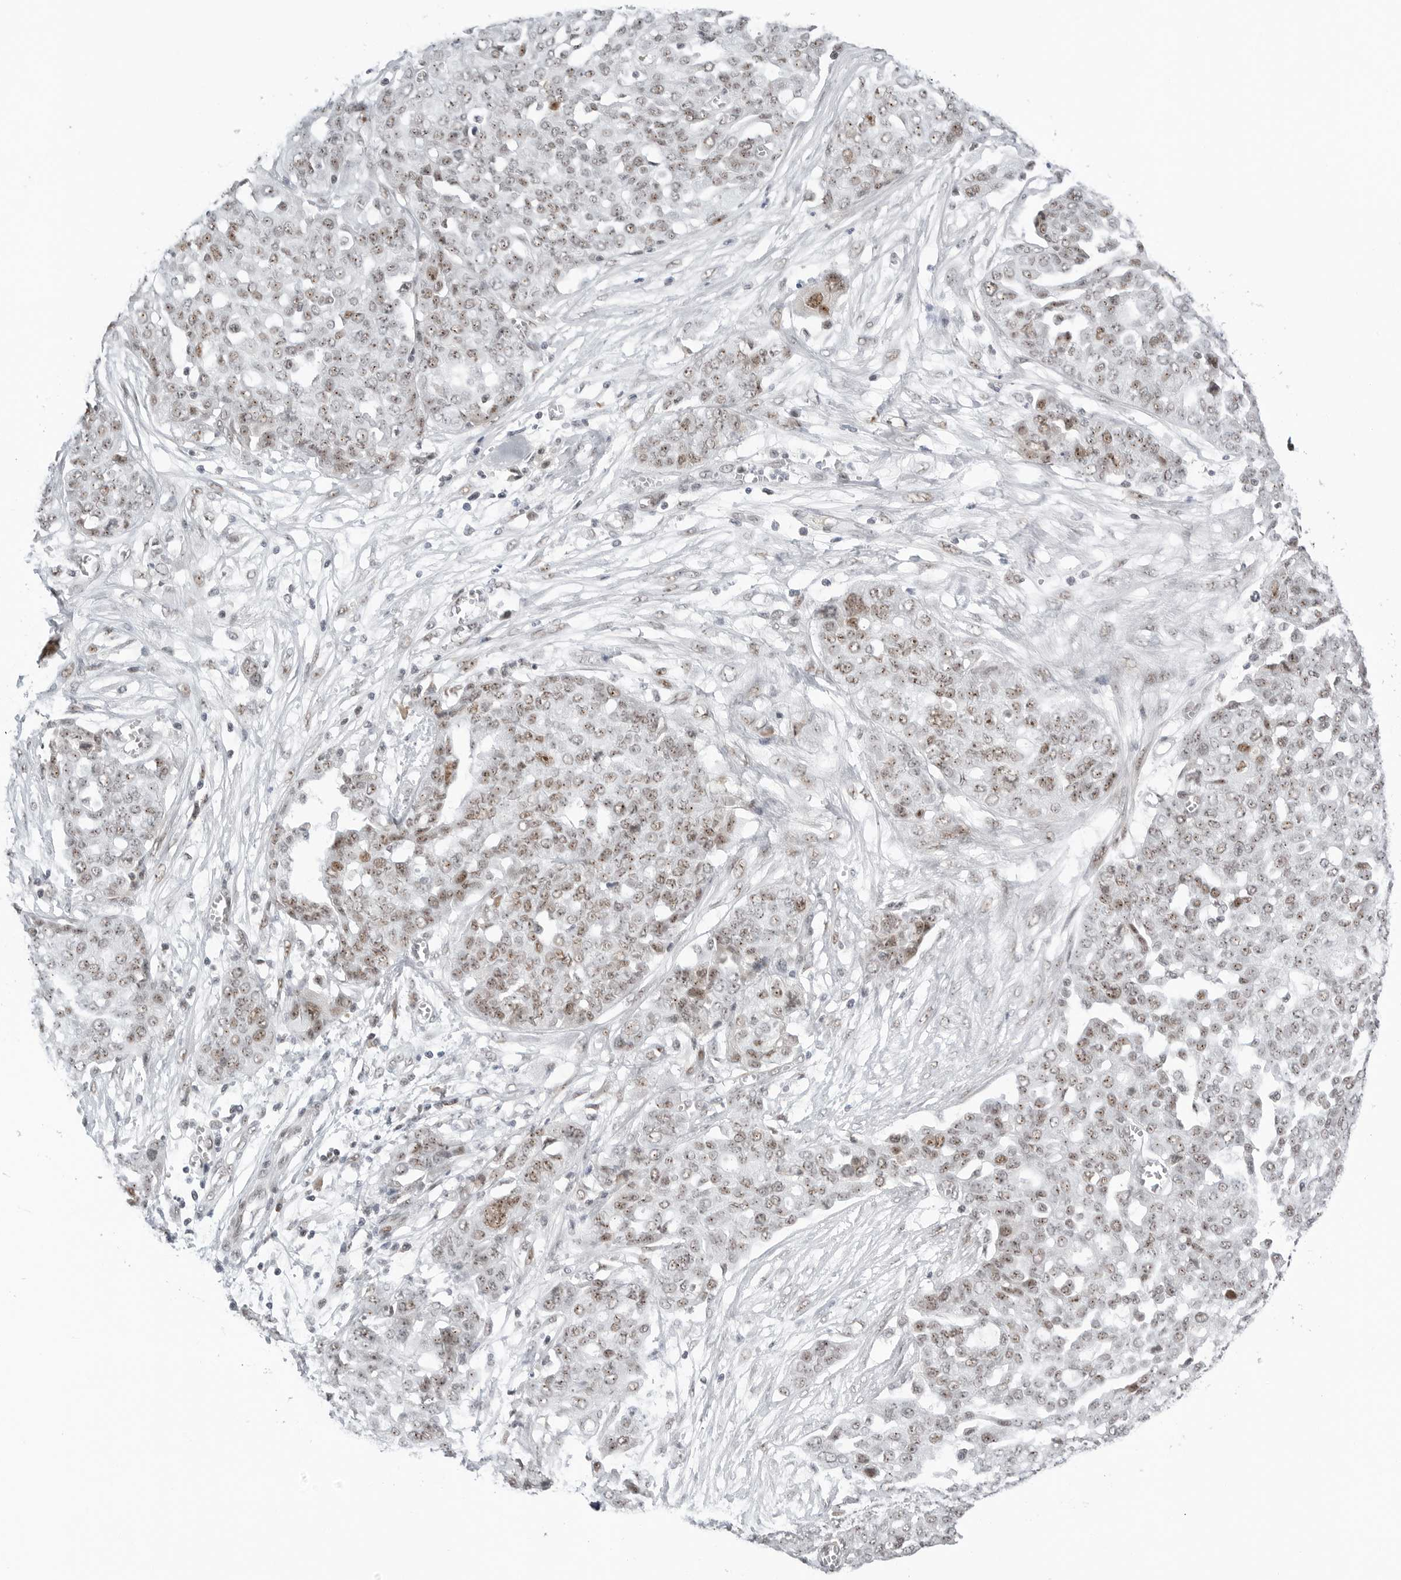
{"staining": {"intensity": "moderate", "quantity": "25%-75%", "location": "nuclear"}, "tissue": "ovarian cancer", "cell_type": "Tumor cells", "image_type": "cancer", "snomed": [{"axis": "morphology", "description": "Cystadenocarcinoma, serous, NOS"}, {"axis": "topography", "description": "Soft tissue"}, {"axis": "topography", "description": "Ovary"}], "caption": "Ovarian cancer was stained to show a protein in brown. There is medium levels of moderate nuclear staining in about 25%-75% of tumor cells.", "gene": "WRAP53", "patient": {"sex": "female", "age": 57}}